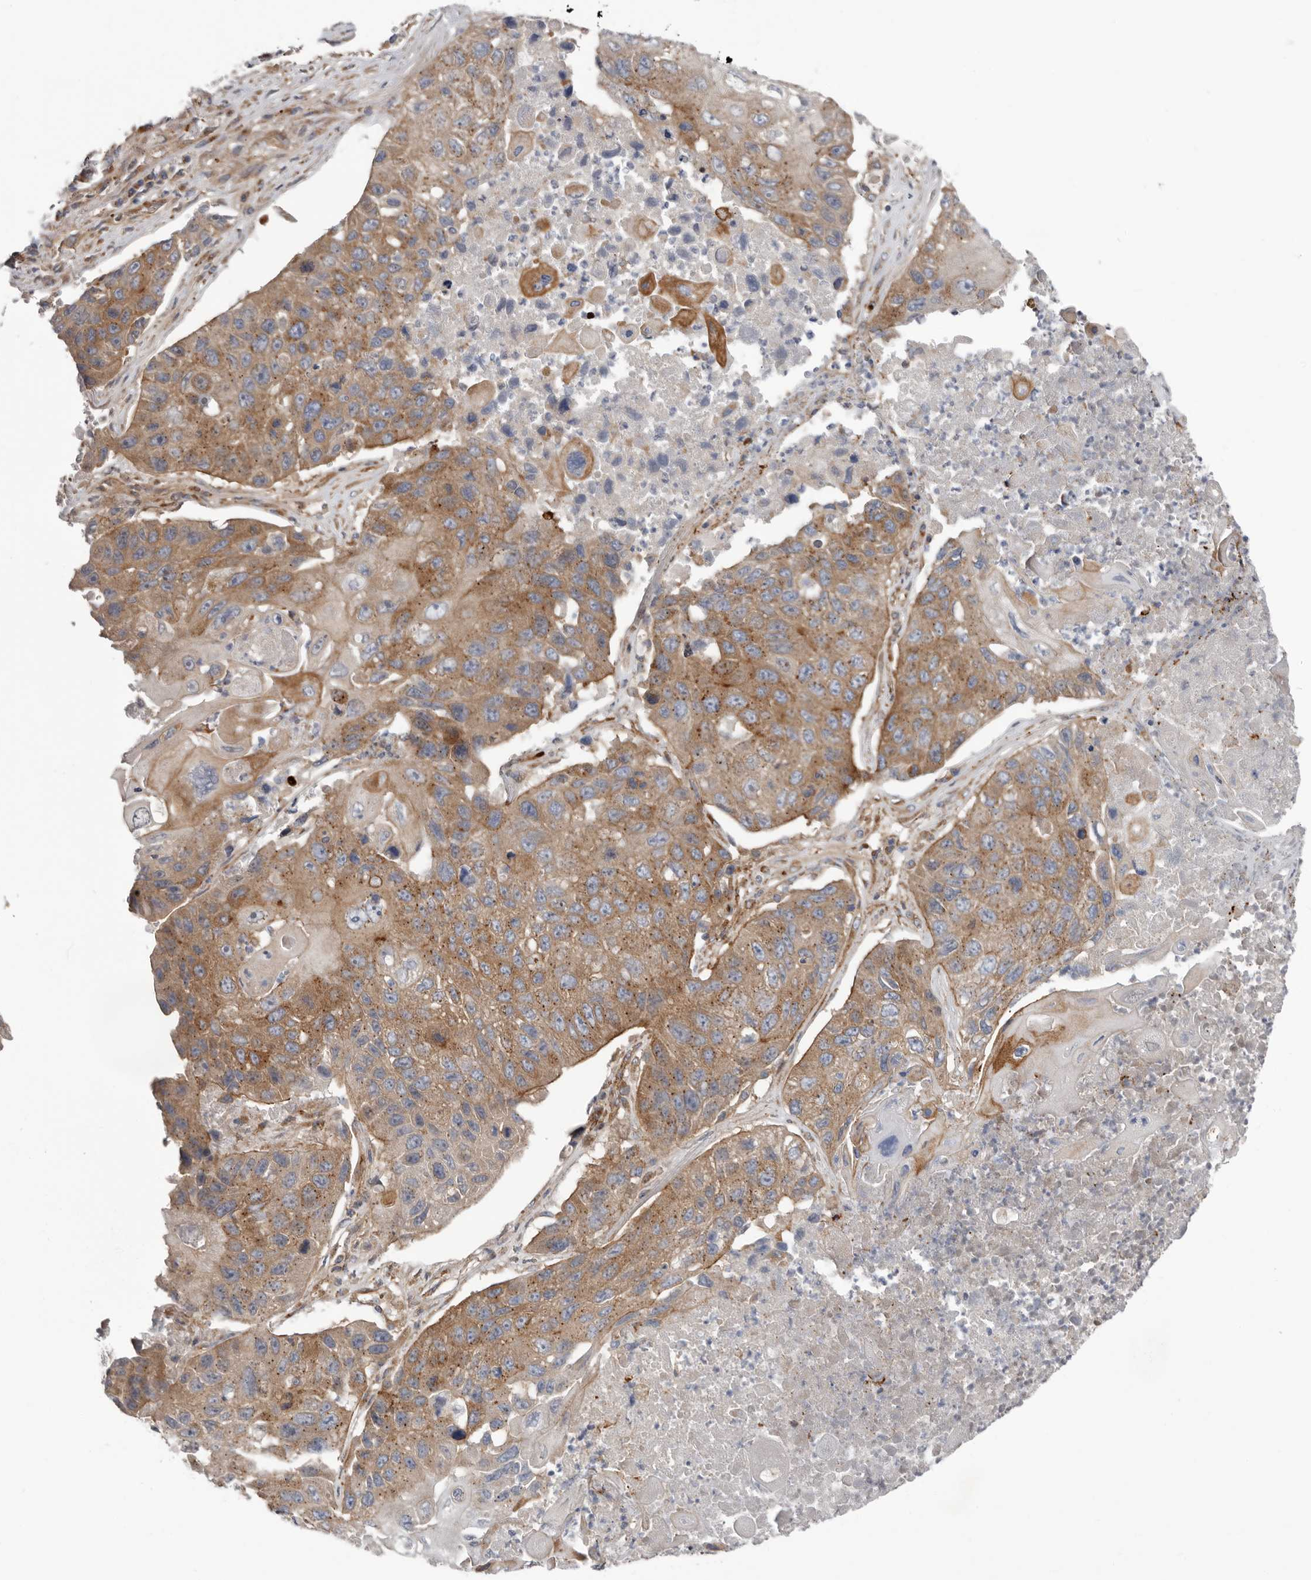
{"staining": {"intensity": "moderate", "quantity": ">75%", "location": "cytoplasmic/membranous"}, "tissue": "lung cancer", "cell_type": "Tumor cells", "image_type": "cancer", "snomed": [{"axis": "morphology", "description": "Squamous cell carcinoma, NOS"}, {"axis": "topography", "description": "Lung"}], "caption": "A brown stain highlights moderate cytoplasmic/membranous staining of a protein in human squamous cell carcinoma (lung) tumor cells.", "gene": "LUZP1", "patient": {"sex": "male", "age": 61}}